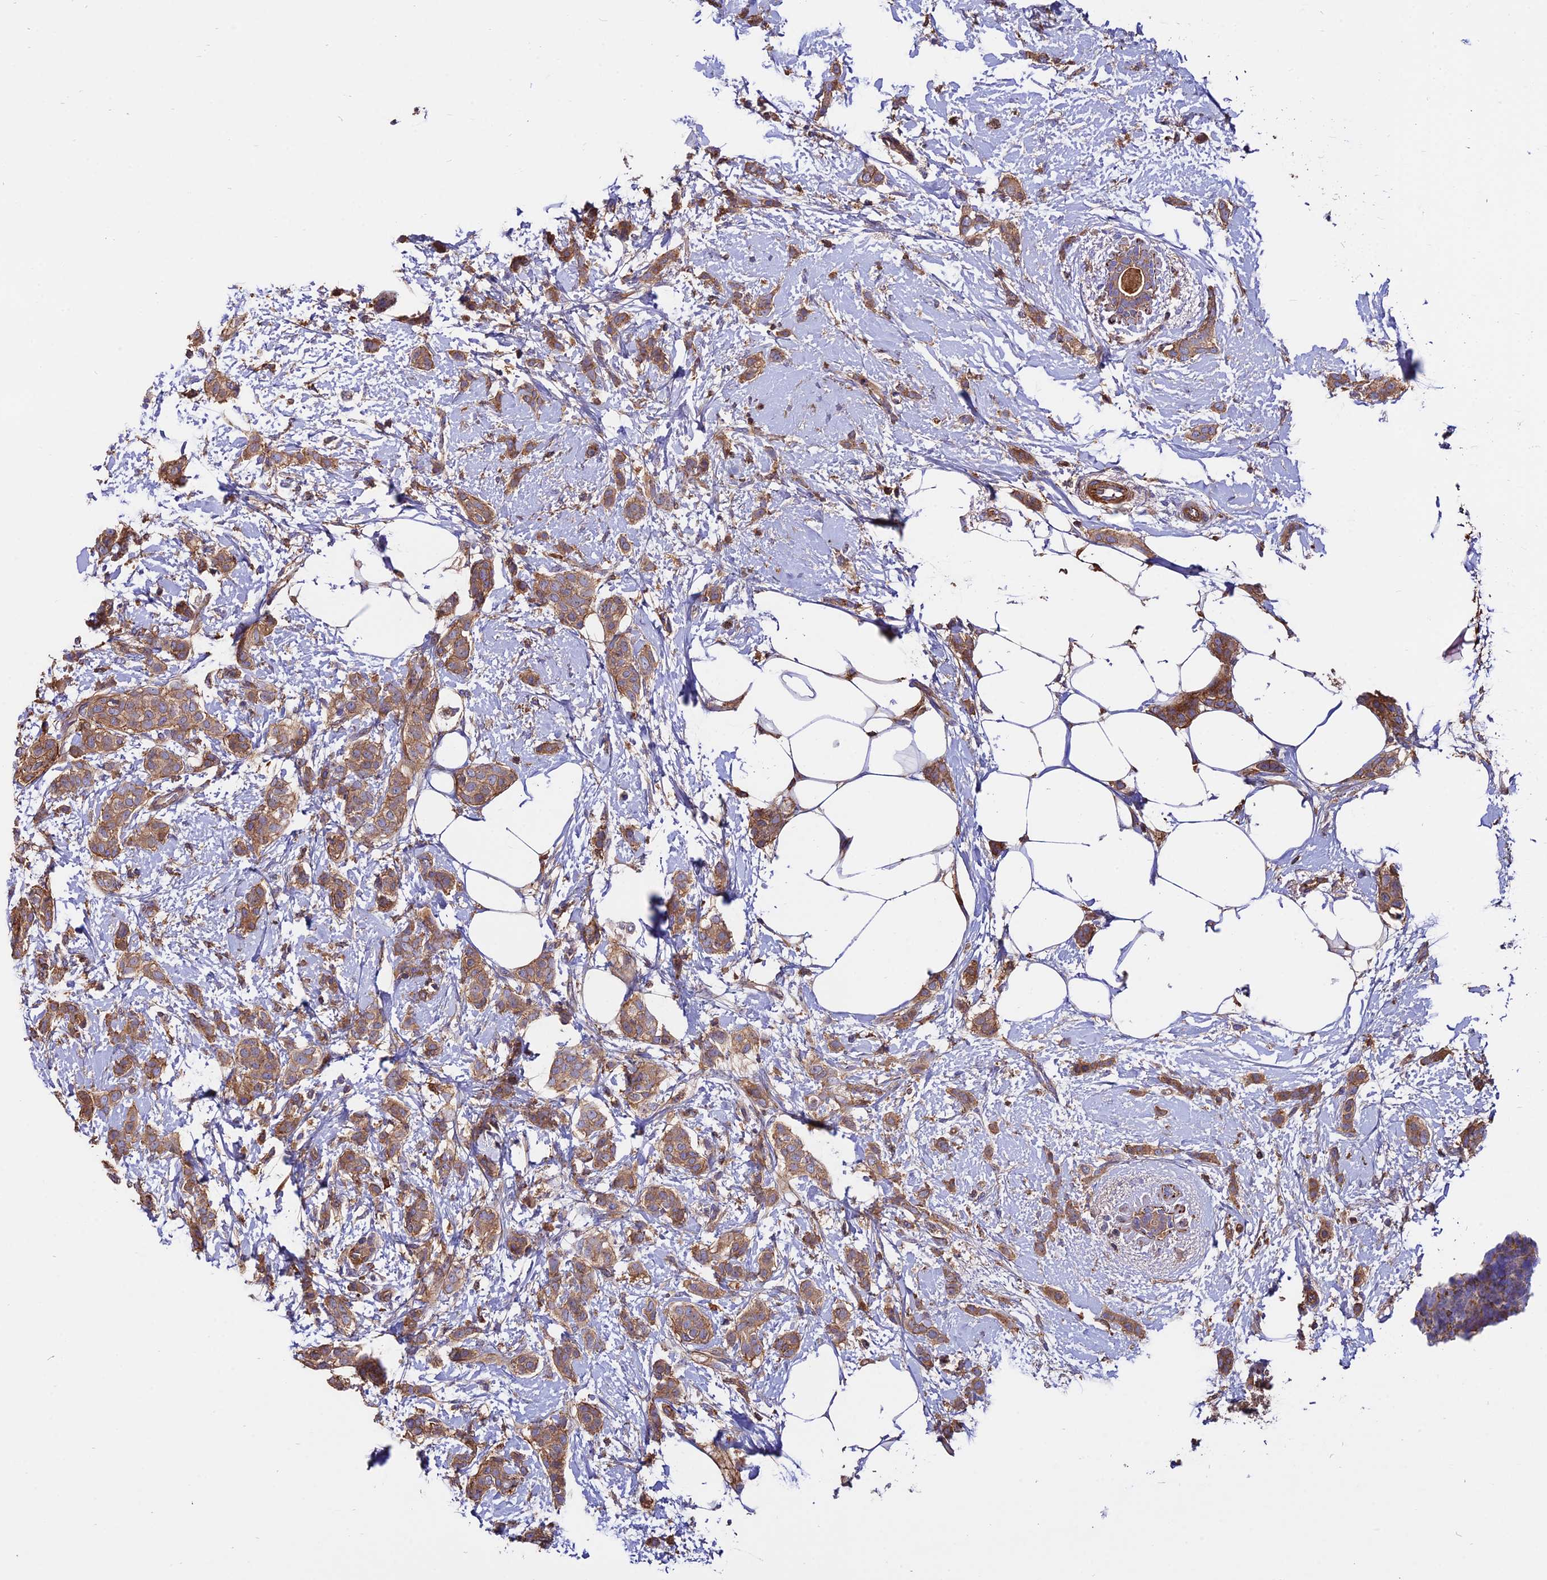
{"staining": {"intensity": "moderate", "quantity": ">75%", "location": "cytoplasmic/membranous"}, "tissue": "breast cancer", "cell_type": "Tumor cells", "image_type": "cancer", "snomed": [{"axis": "morphology", "description": "Duct carcinoma"}, {"axis": "topography", "description": "Breast"}], "caption": "A photomicrograph of human breast invasive ductal carcinoma stained for a protein displays moderate cytoplasmic/membranous brown staining in tumor cells. (brown staining indicates protein expression, while blue staining denotes nuclei).", "gene": "PYM1", "patient": {"sex": "female", "age": 72}}